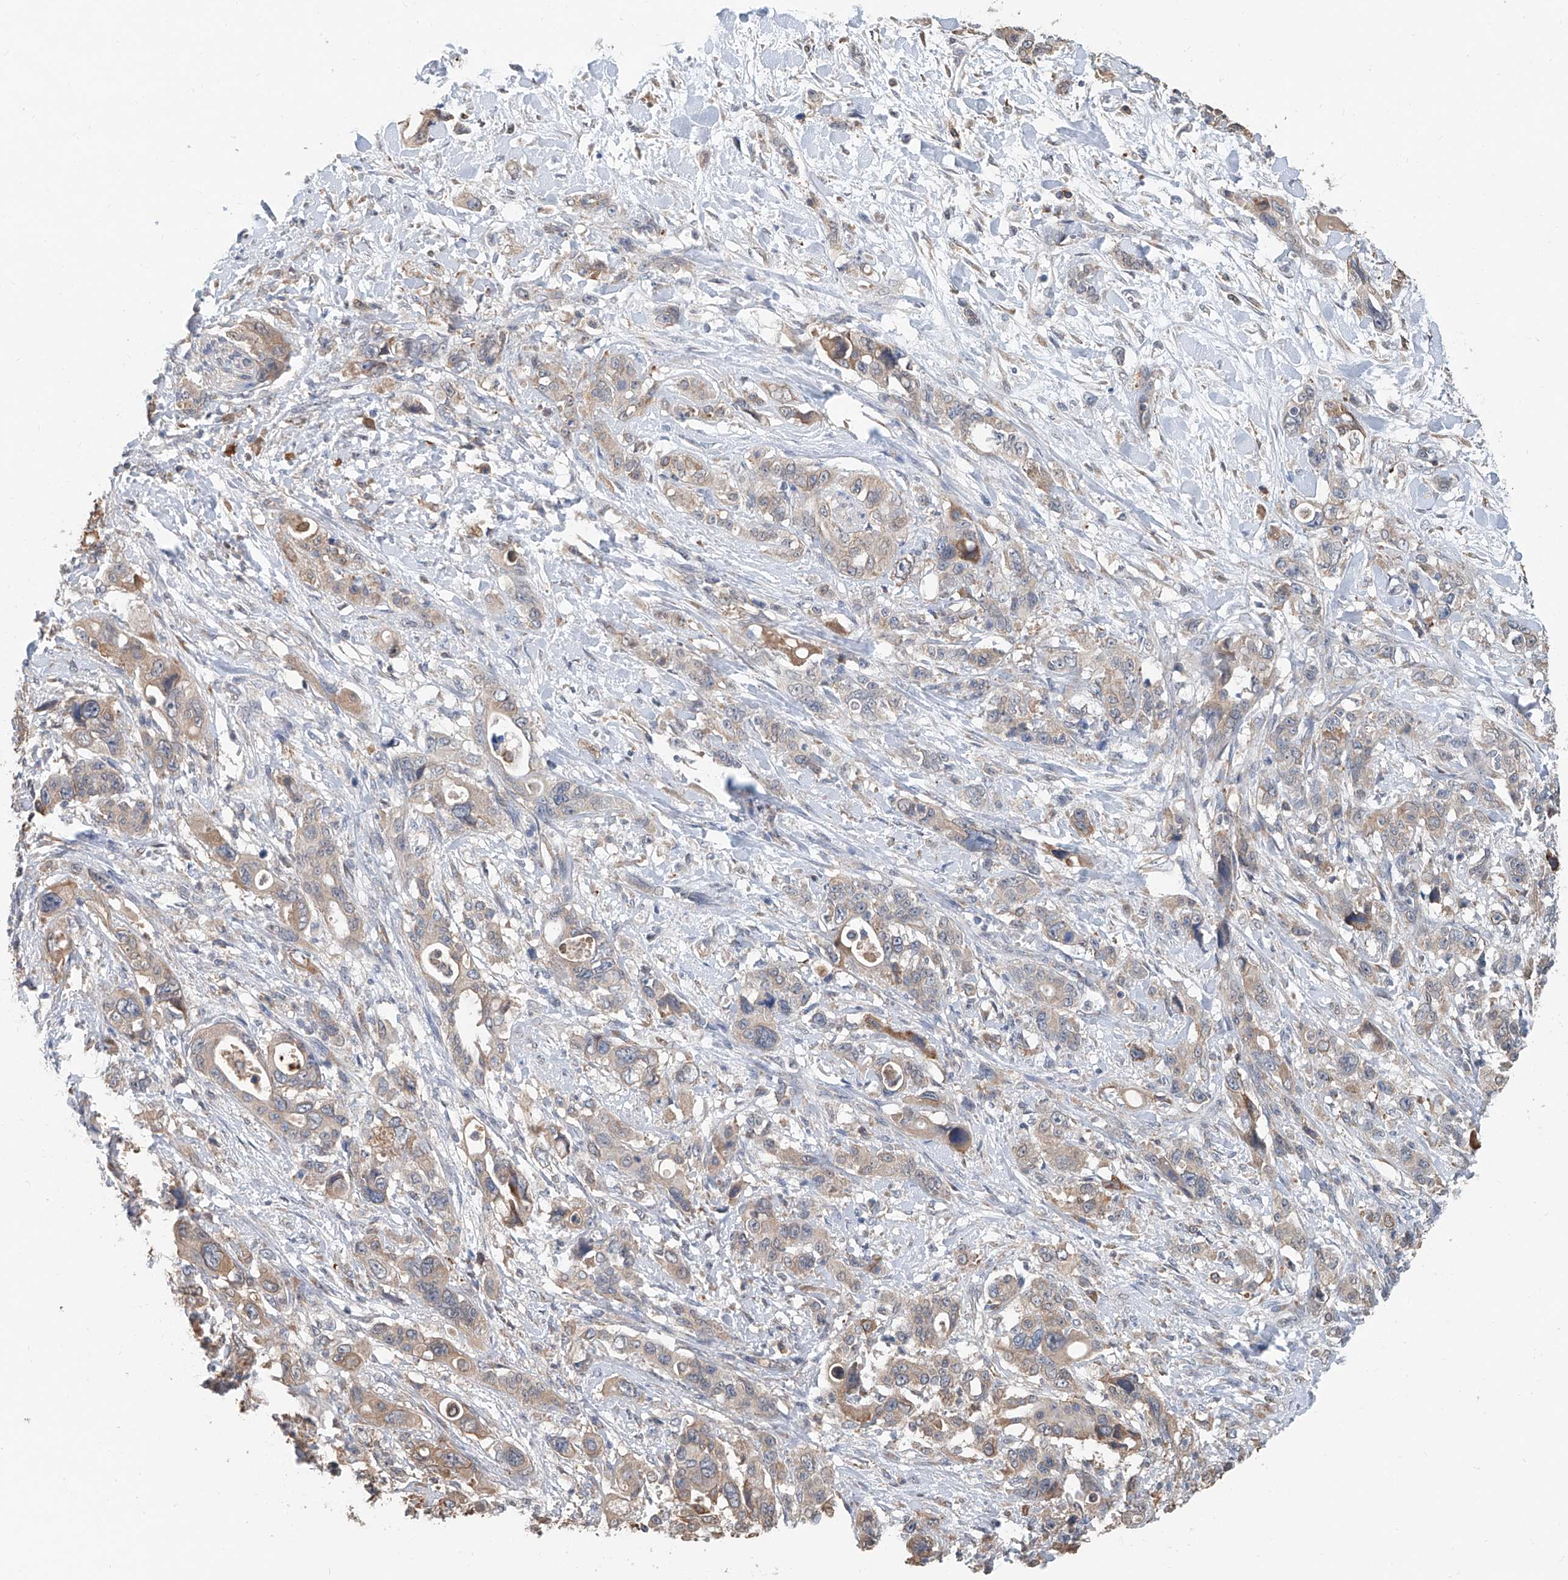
{"staining": {"intensity": "moderate", "quantity": "<25%", "location": "cytoplasmic/membranous"}, "tissue": "pancreatic cancer", "cell_type": "Tumor cells", "image_type": "cancer", "snomed": [{"axis": "morphology", "description": "Adenocarcinoma, NOS"}, {"axis": "topography", "description": "Pancreas"}], "caption": "Immunohistochemistry (IHC) (DAB (3,3'-diaminobenzidine)) staining of human pancreatic cancer exhibits moderate cytoplasmic/membranous protein expression in about <25% of tumor cells.", "gene": "KCNK10", "patient": {"sex": "male", "age": 46}}